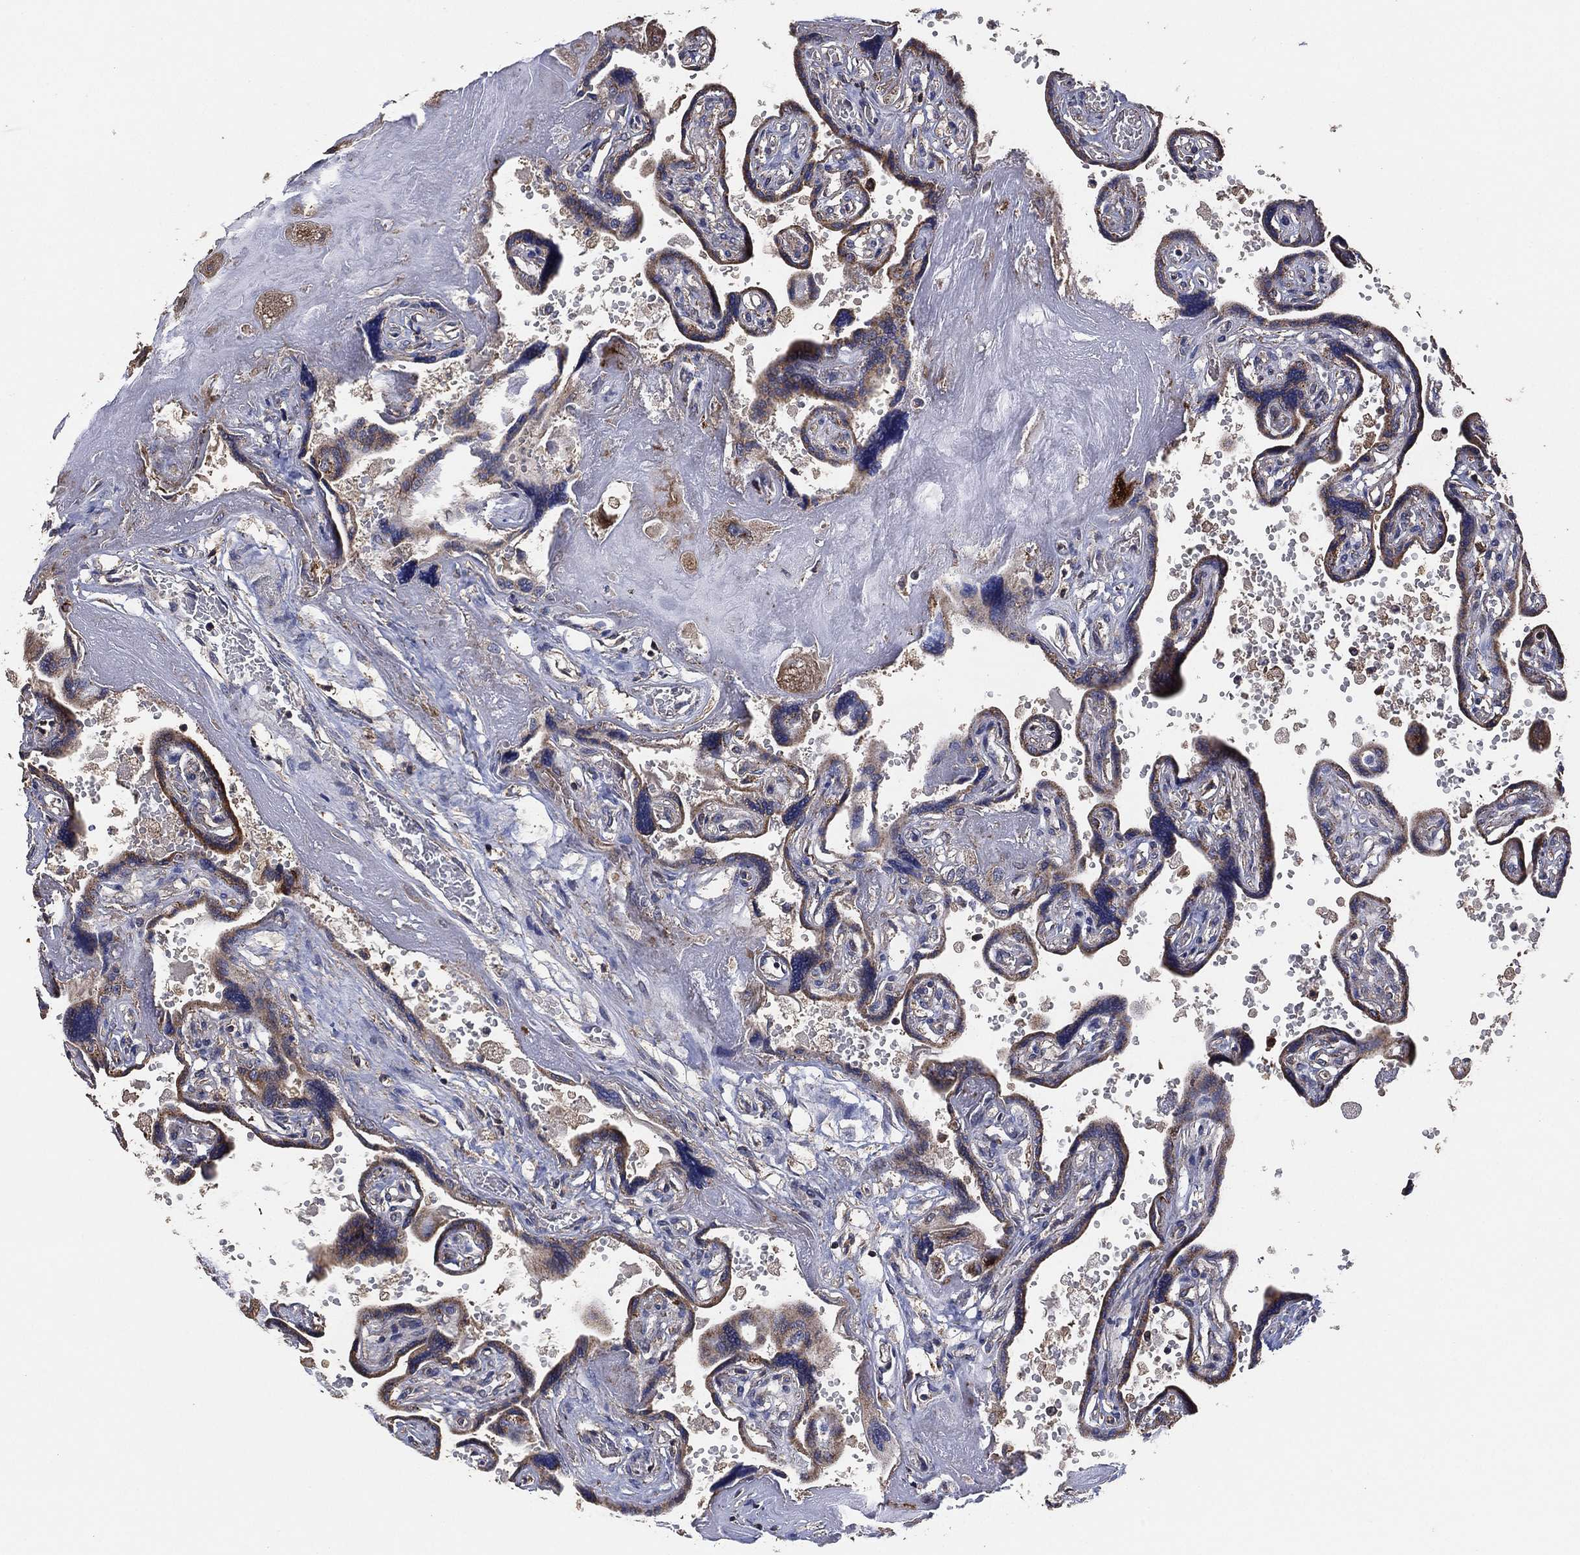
{"staining": {"intensity": "strong", "quantity": "25%-75%", "location": "cytoplasmic/membranous"}, "tissue": "placenta", "cell_type": "Trophoblastic cells", "image_type": "normal", "snomed": [{"axis": "morphology", "description": "Normal tissue, NOS"}, {"axis": "topography", "description": "Placenta"}], "caption": "Protein expression analysis of normal human placenta reveals strong cytoplasmic/membranous staining in approximately 25%-75% of trophoblastic cells. Immunohistochemistry (ihc) stains the protein of interest in brown and the nuclei are stained blue.", "gene": "LIMD1", "patient": {"sex": "female", "age": 32}}